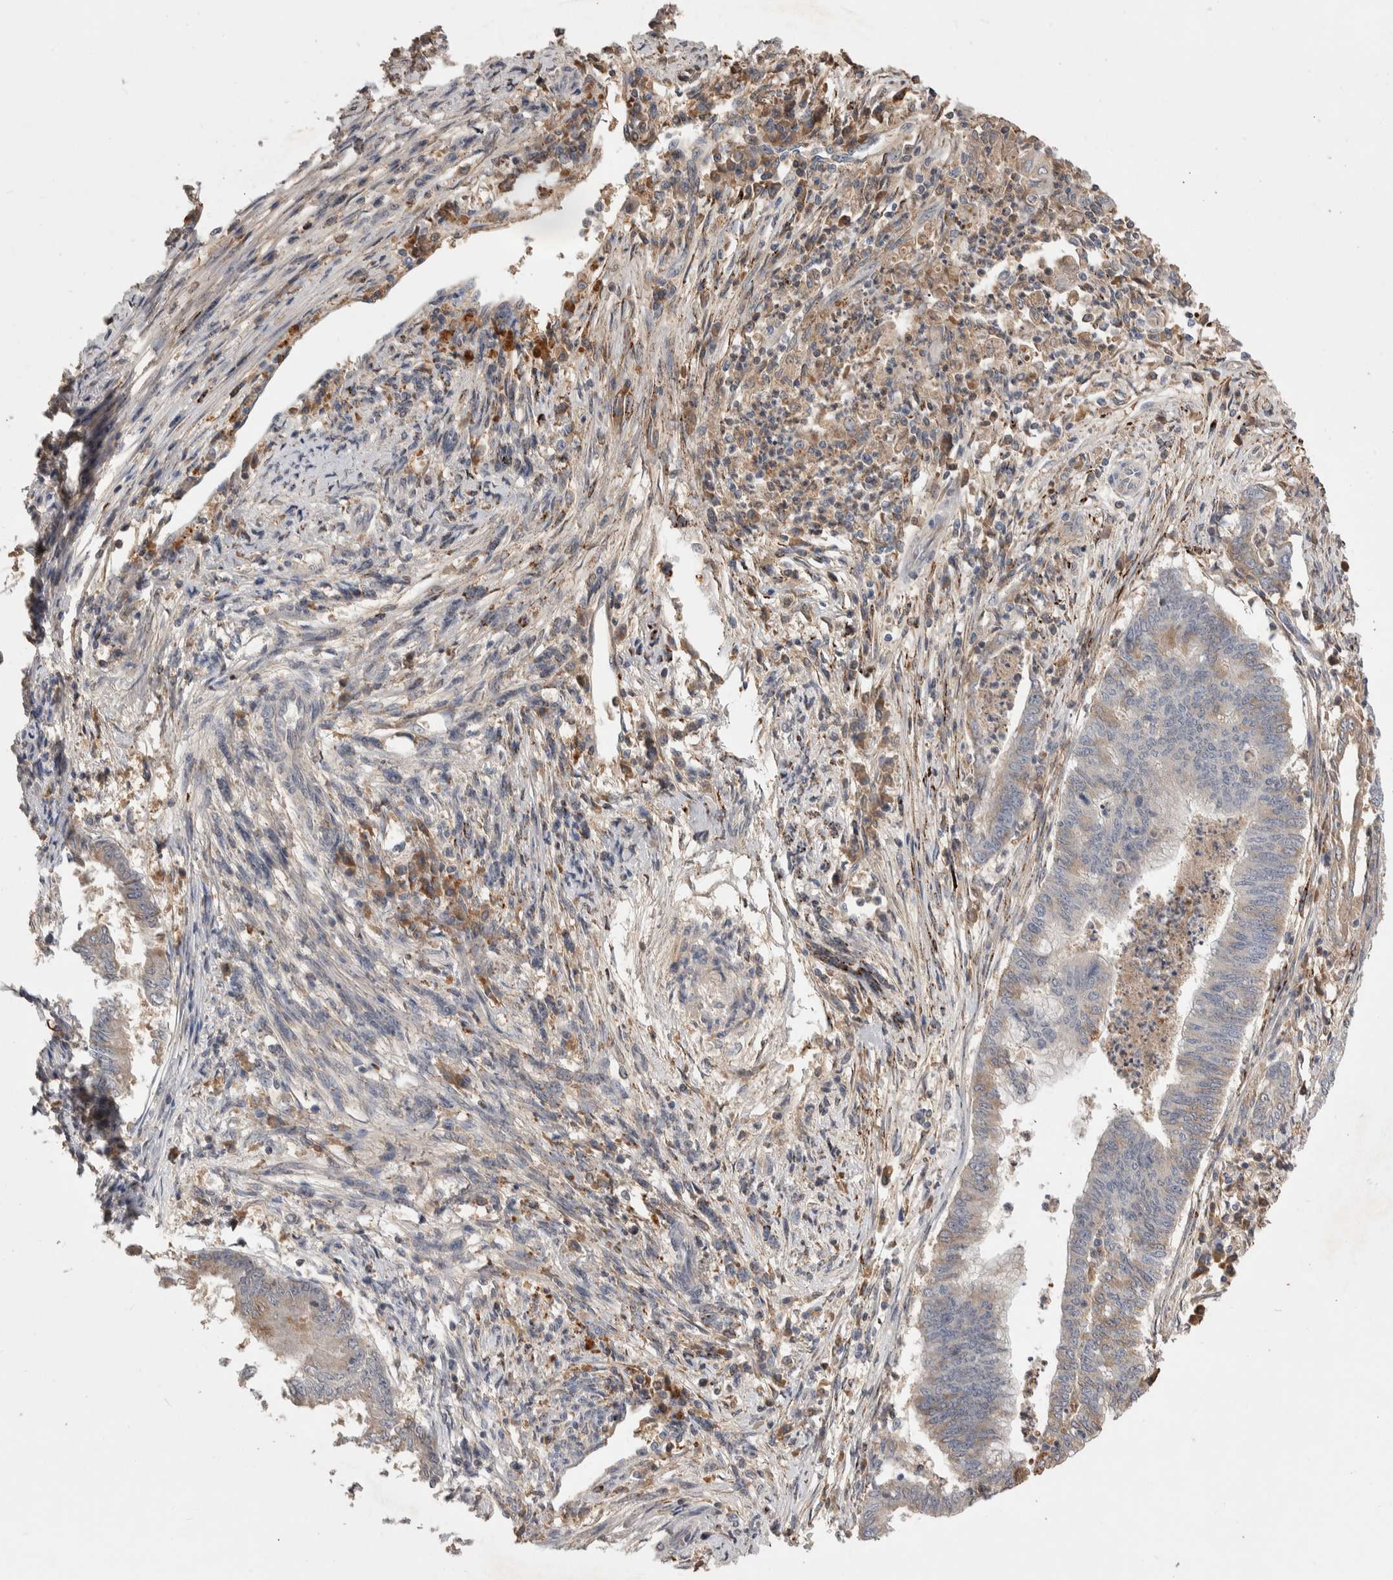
{"staining": {"intensity": "weak", "quantity": "<25%", "location": "cytoplasmic/membranous"}, "tissue": "endometrial cancer", "cell_type": "Tumor cells", "image_type": "cancer", "snomed": [{"axis": "morphology", "description": "Polyp, NOS"}, {"axis": "morphology", "description": "Adenocarcinoma, NOS"}, {"axis": "morphology", "description": "Adenoma, NOS"}, {"axis": "topography", "description": "Endometrium"}], "caption": "Protein analysis of polyp (endometrial) reveals no significant staining in tumor cells.", "gene": "CHRM3", "patient": {"sex": "female", "age": 79}}